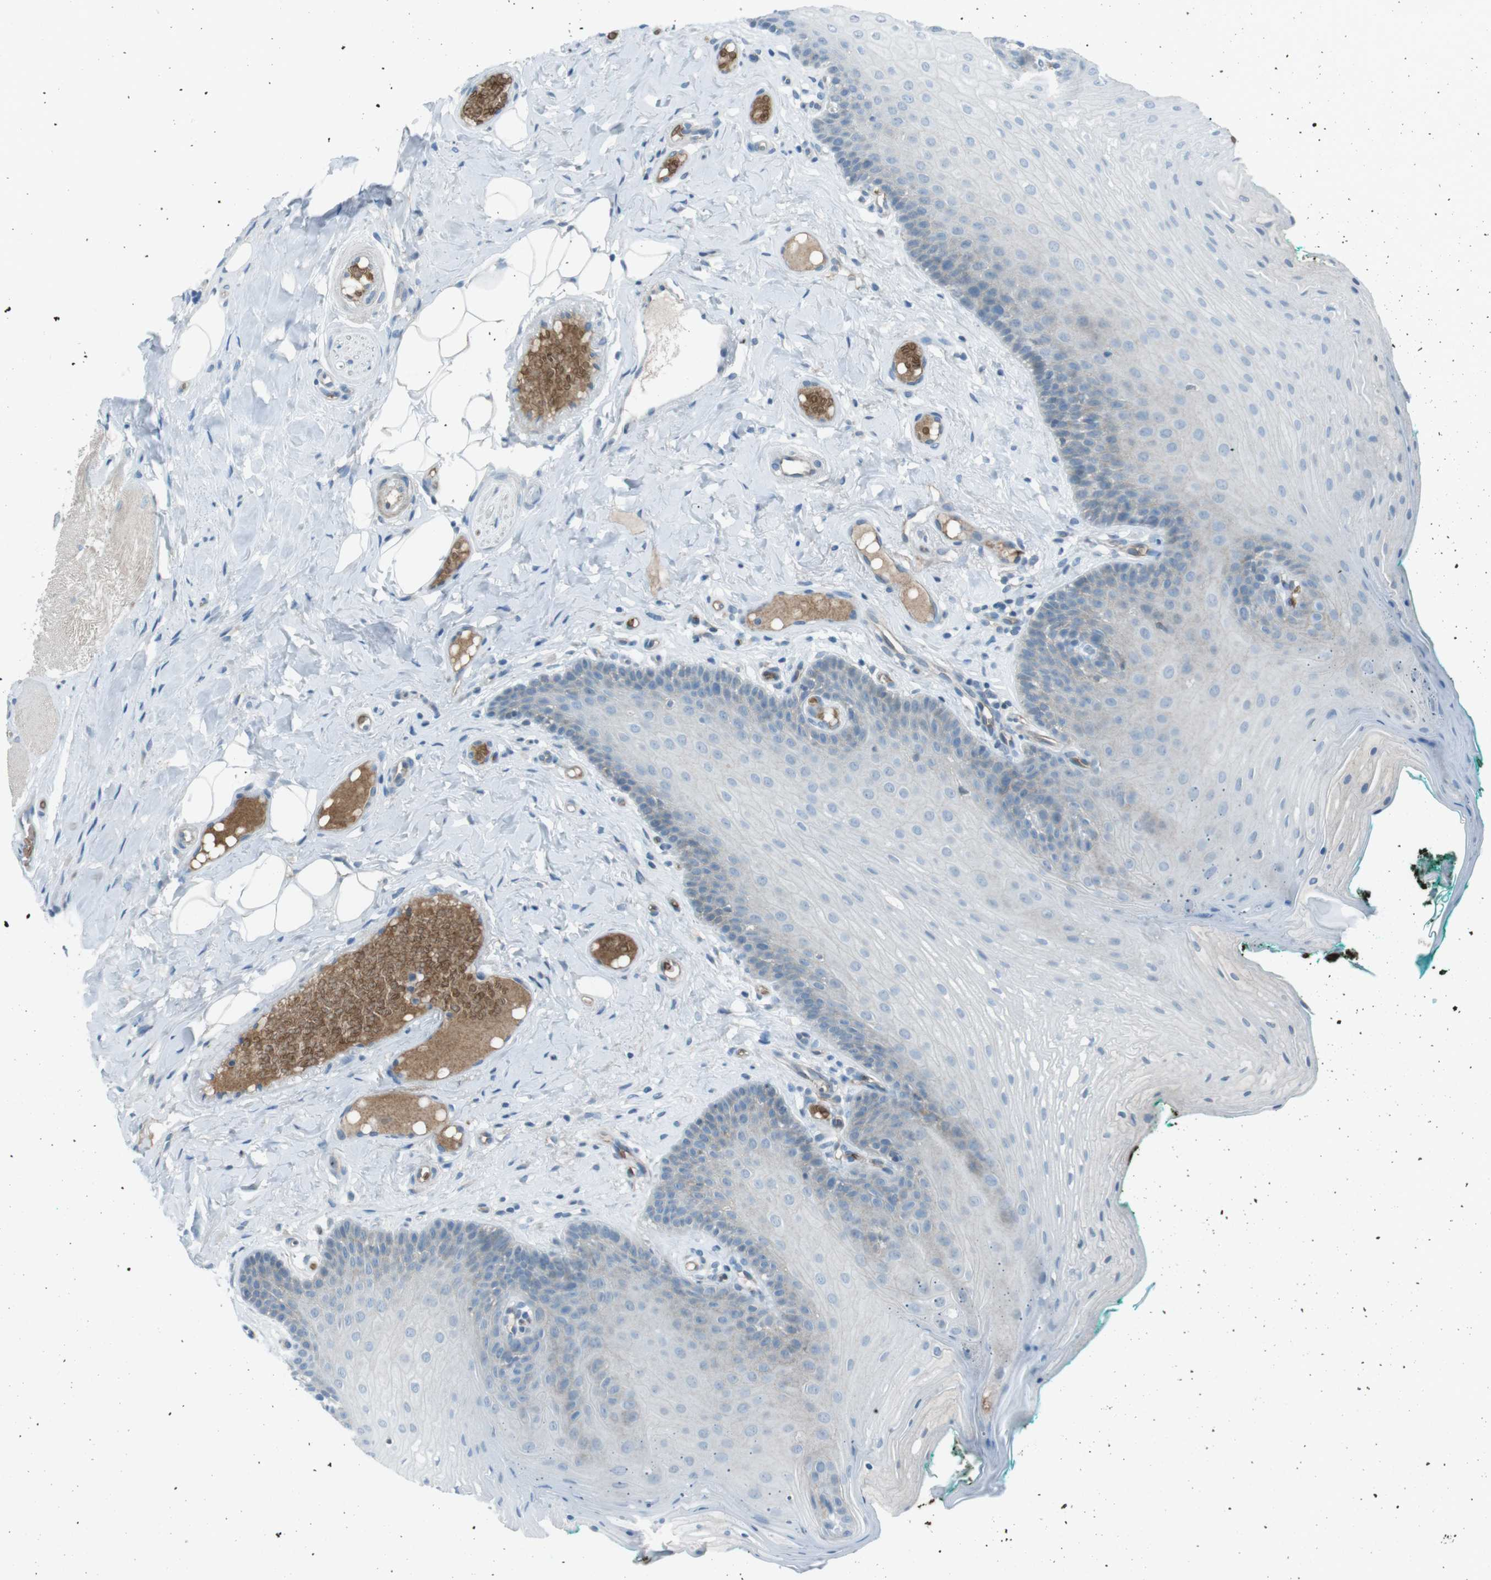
{"staining": {"intensity": "negative", "quantity": "none", "location": "none"}, "tissue": "oral mucosa", "cell_type": "Squamous epithelial cells", "image_type": "normal", "snomed": [{"axis": "morphology", "description": "Normal tissue, NOS"}, {"axis": "topography", "description": "Oral tissue"}], "caption": "This is an immunohistochemistry histopathology image of unremarkable oral mucosa. There is no staining in squamous epithelial cells.", "gene": "SPTA1", "patient": {"sex": "male", "age": 58}}